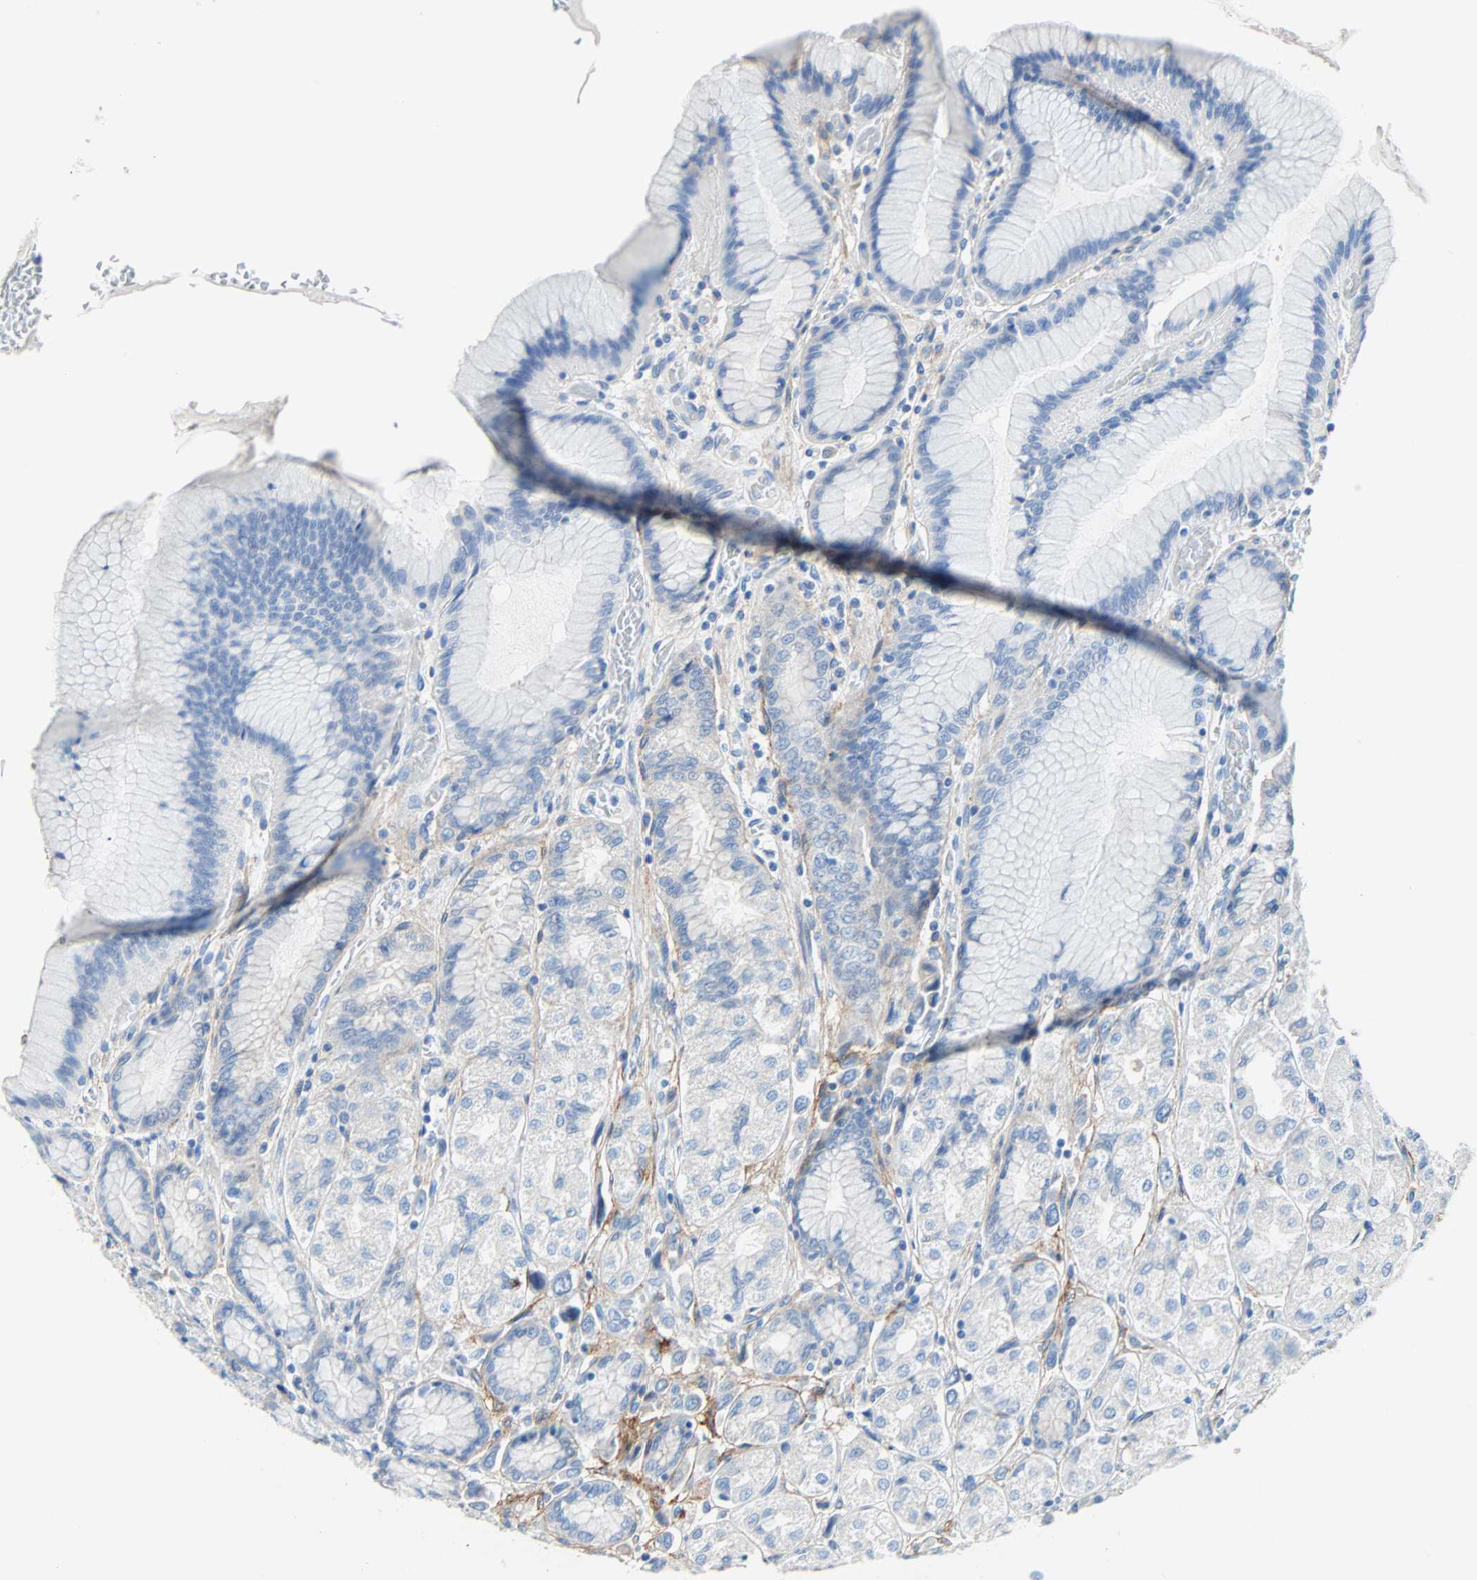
{"staining": {"intensity": "negative", "quantity": "none", "location": "none"}, "tissue": "stomach", "cell_type": "Glandular cells", "image_type": "normal", "snomed": [{"axis": "morphology", "description": "Normal tissue, NOS"}, {"axis": "morphology", "description": "Adenocarcinoma, NOS"}, {"axis": "topography", "description": "Stomach"}, {"axis": "topography", "description": "Stomach, lower"}], "caption": "High power microscopy photomicrograph of an immunohistochemistry (IHC) histopathology image of benign stomach, revealing no significant staining in glandular cells.", "gene": "PDPN", "patient": {"sex": "female", "age": 65}}